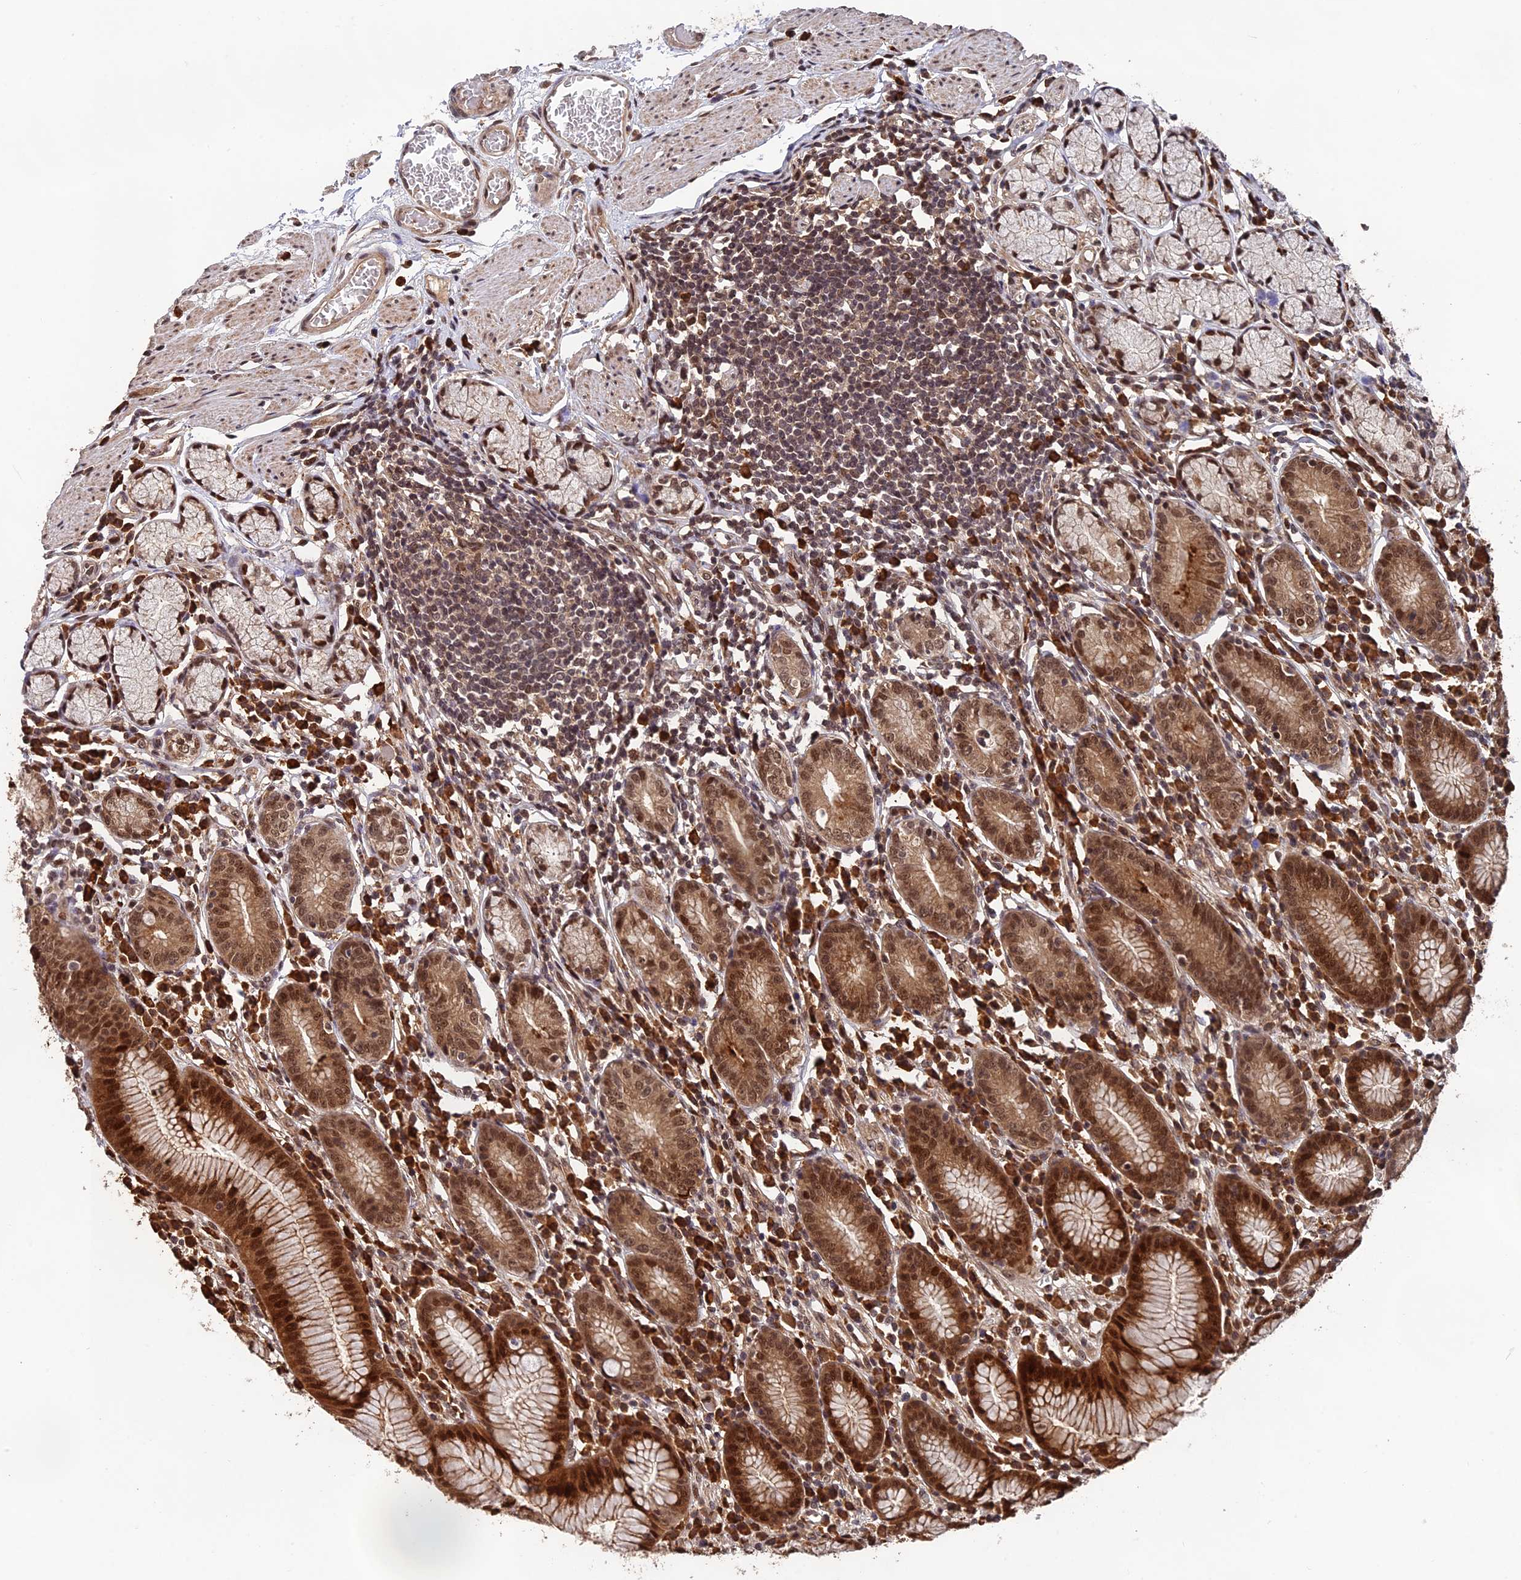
{"staining": {"intensity": "strong", "quantity": ">75%", "location": "cytoplasmic/membranous,nuclear"}, "tissue": "stomach", "cell_type": "Glandular cells", "image_type": "normal", "snomed": [{"axis": "morphology", "description": "Normal tissue, NOS"}, {"axis": "topography", "description": "Stomach"}], "caption": "Immunohistochemical staining of unremarkable stomach demonstrates >75% levels of strong cytoplasmic/membranous,nuclear protein positivity in about >75% of glandular cells. (Stains: DAB in brown, nuclei in blue, Microscopy: brightfield microscopy at high magnification).", "gene": "OSBPL1A", "patient": {"sex": "male", "age": 55}}